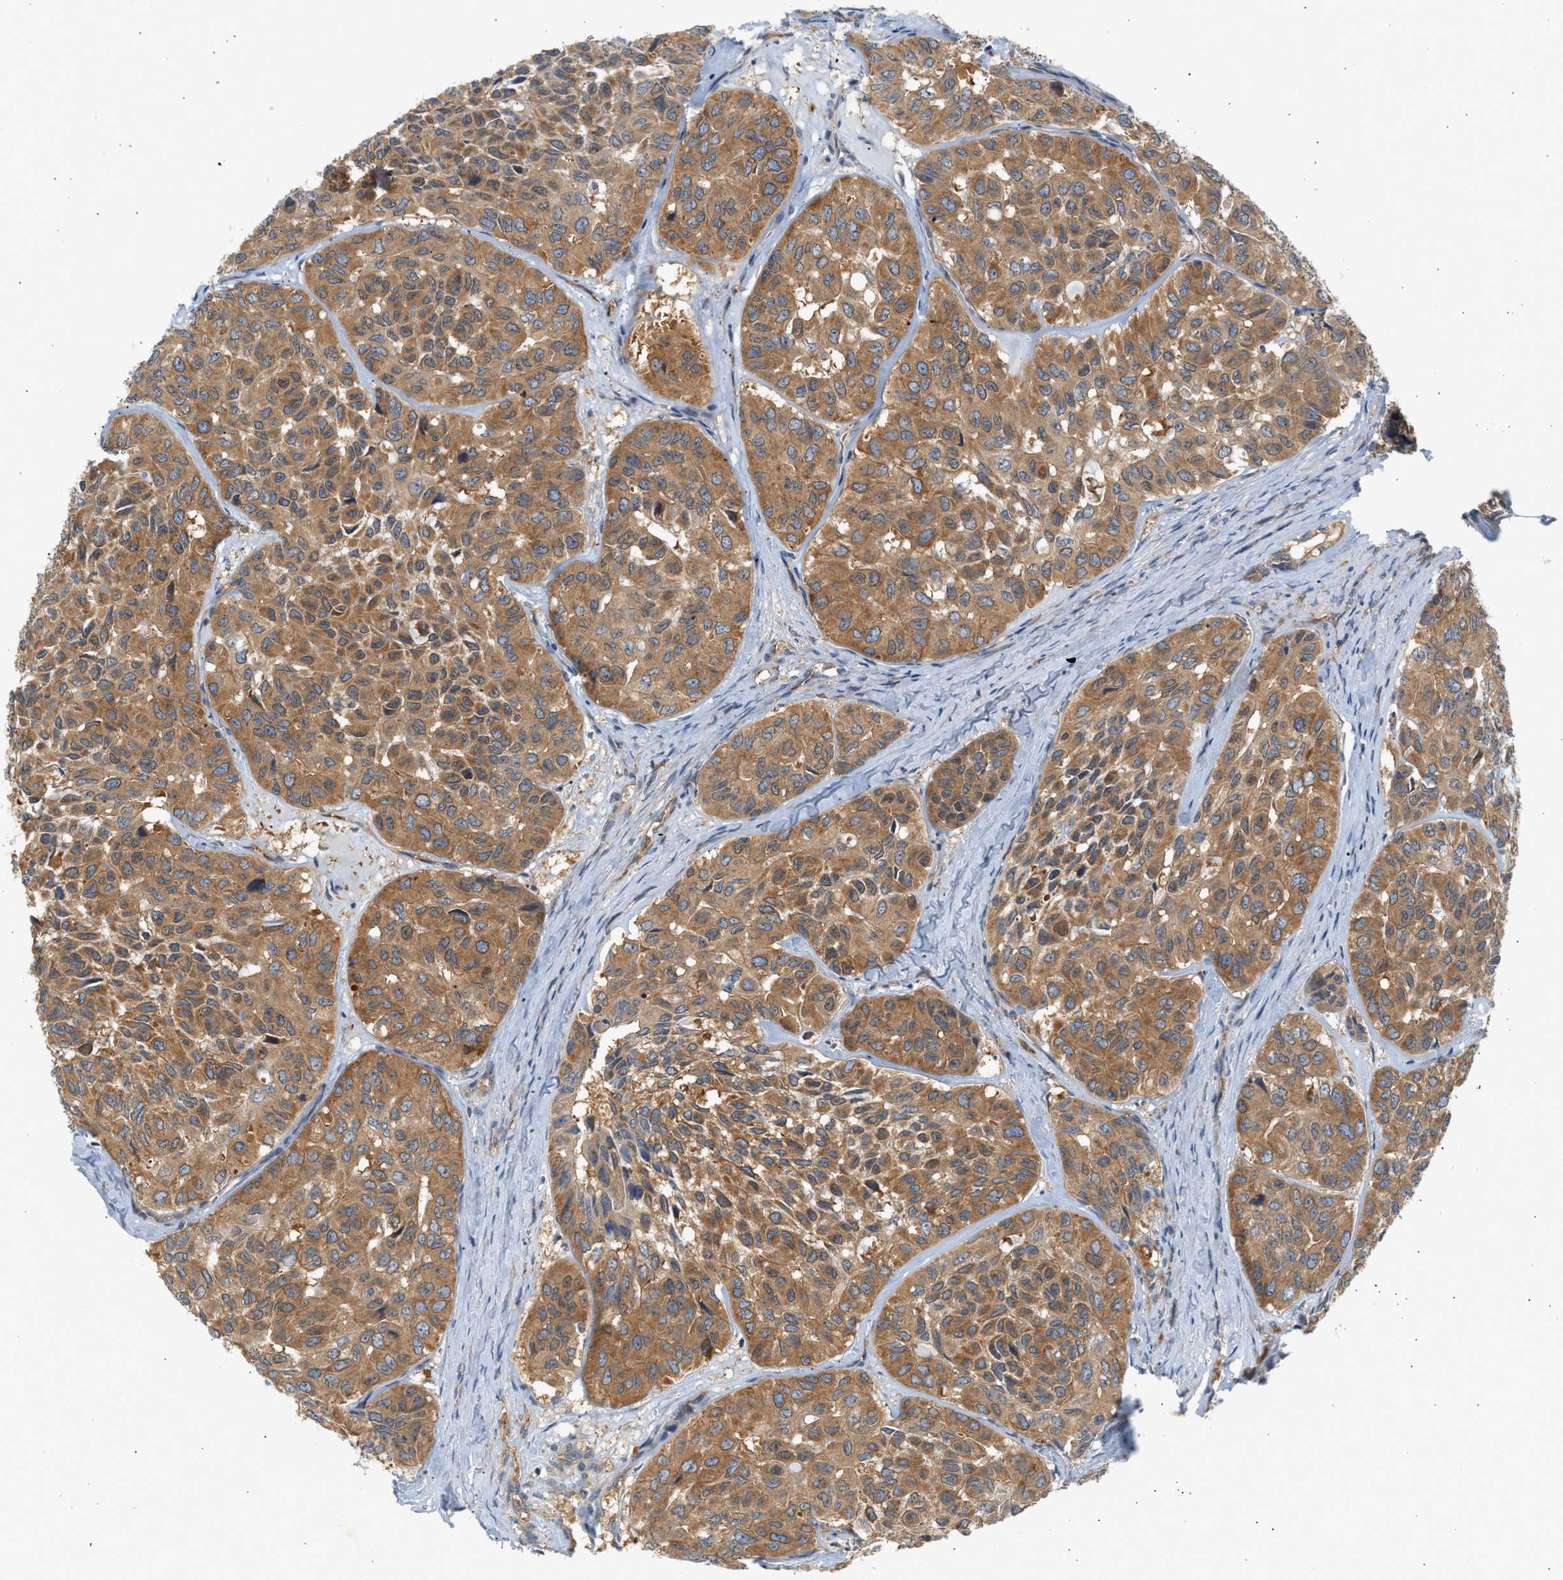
{"staining": {"intensity": "moderate", "quantity": ">75%", "location": "cytoplasmic/membranous"}, "tissue": "head and neck cancer", "cell_type": "Tumor cells", "image_type": "cancer", "snomed": [{"axis": "morphology", "description": "Adenocarcinoma, NOS"}, {"axis": "topography", "description": "Salivary gland, NOS"}, {"axis": "topography", "description": "Head-Neck"}], "caption": "The histopathology image reveals immunohistochemical staining of head and neck cancer. There is moderate cytoplasmic/membranous staining is appreciated in about >75% of tumor cells.", "gene": "PAFAH1B1", "patient": {"sex": "female", "age": 76}}